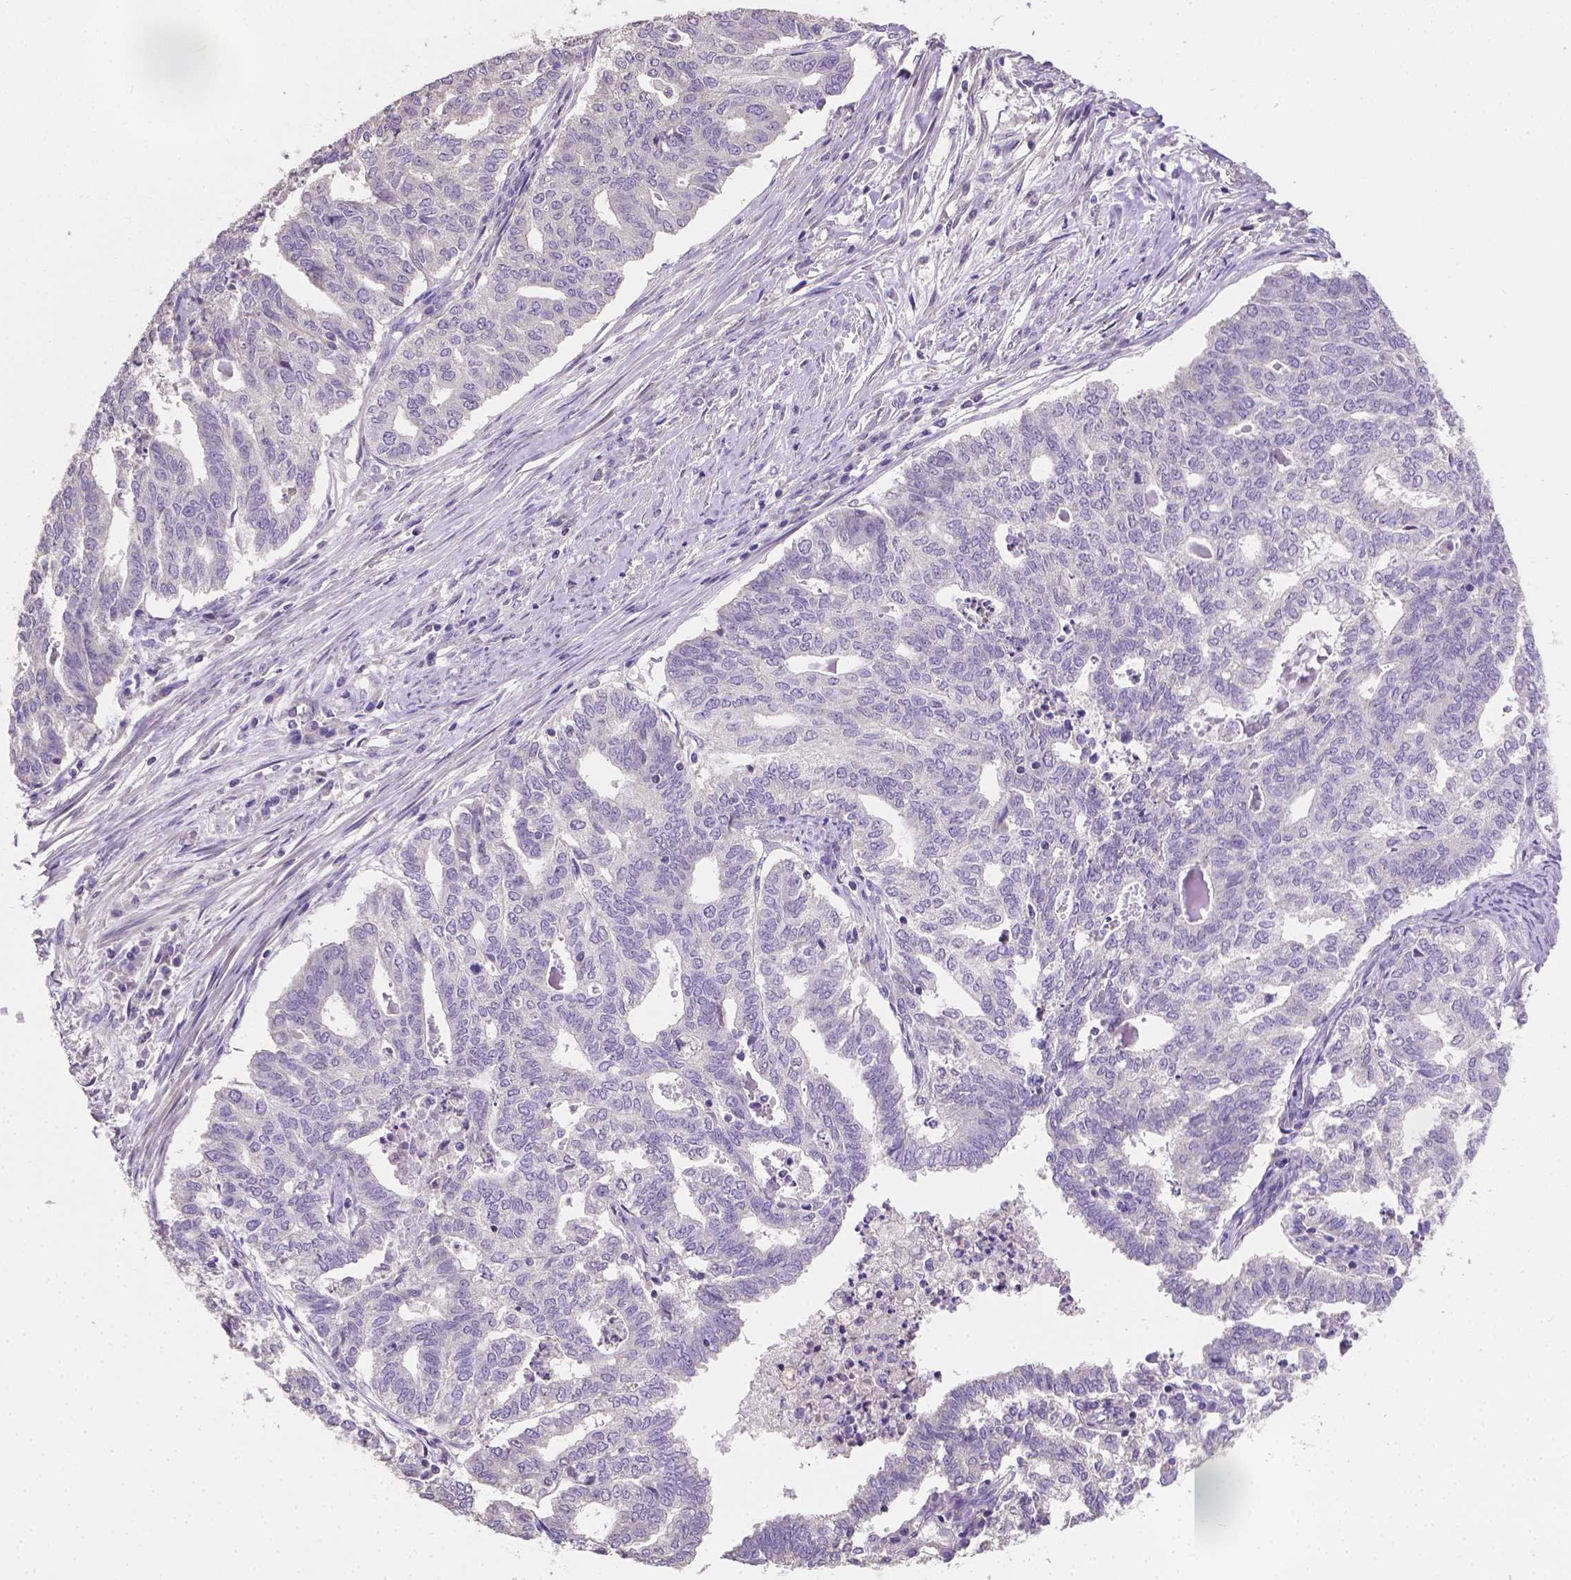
{"staining": {"intensity": "negative", "quantity": "none", "location": "none"}, "tissue": "endometrial cancer", "cell_type": "Tumor cells", "image_type": "cancer", "snomed": [{"axis": "morphology", "description": "Adenocarcinoma, NOS"}, {"axis": "topography", "description": "Endometrium"}], "caption": "Immunohistochemical staining of endometrial adenocarcinoma demonstrates no significant staining in tumor cells. Nuclei are stained in blue.", "gene": "CATIP", "patient": {"sex": "female", "age": 79}}